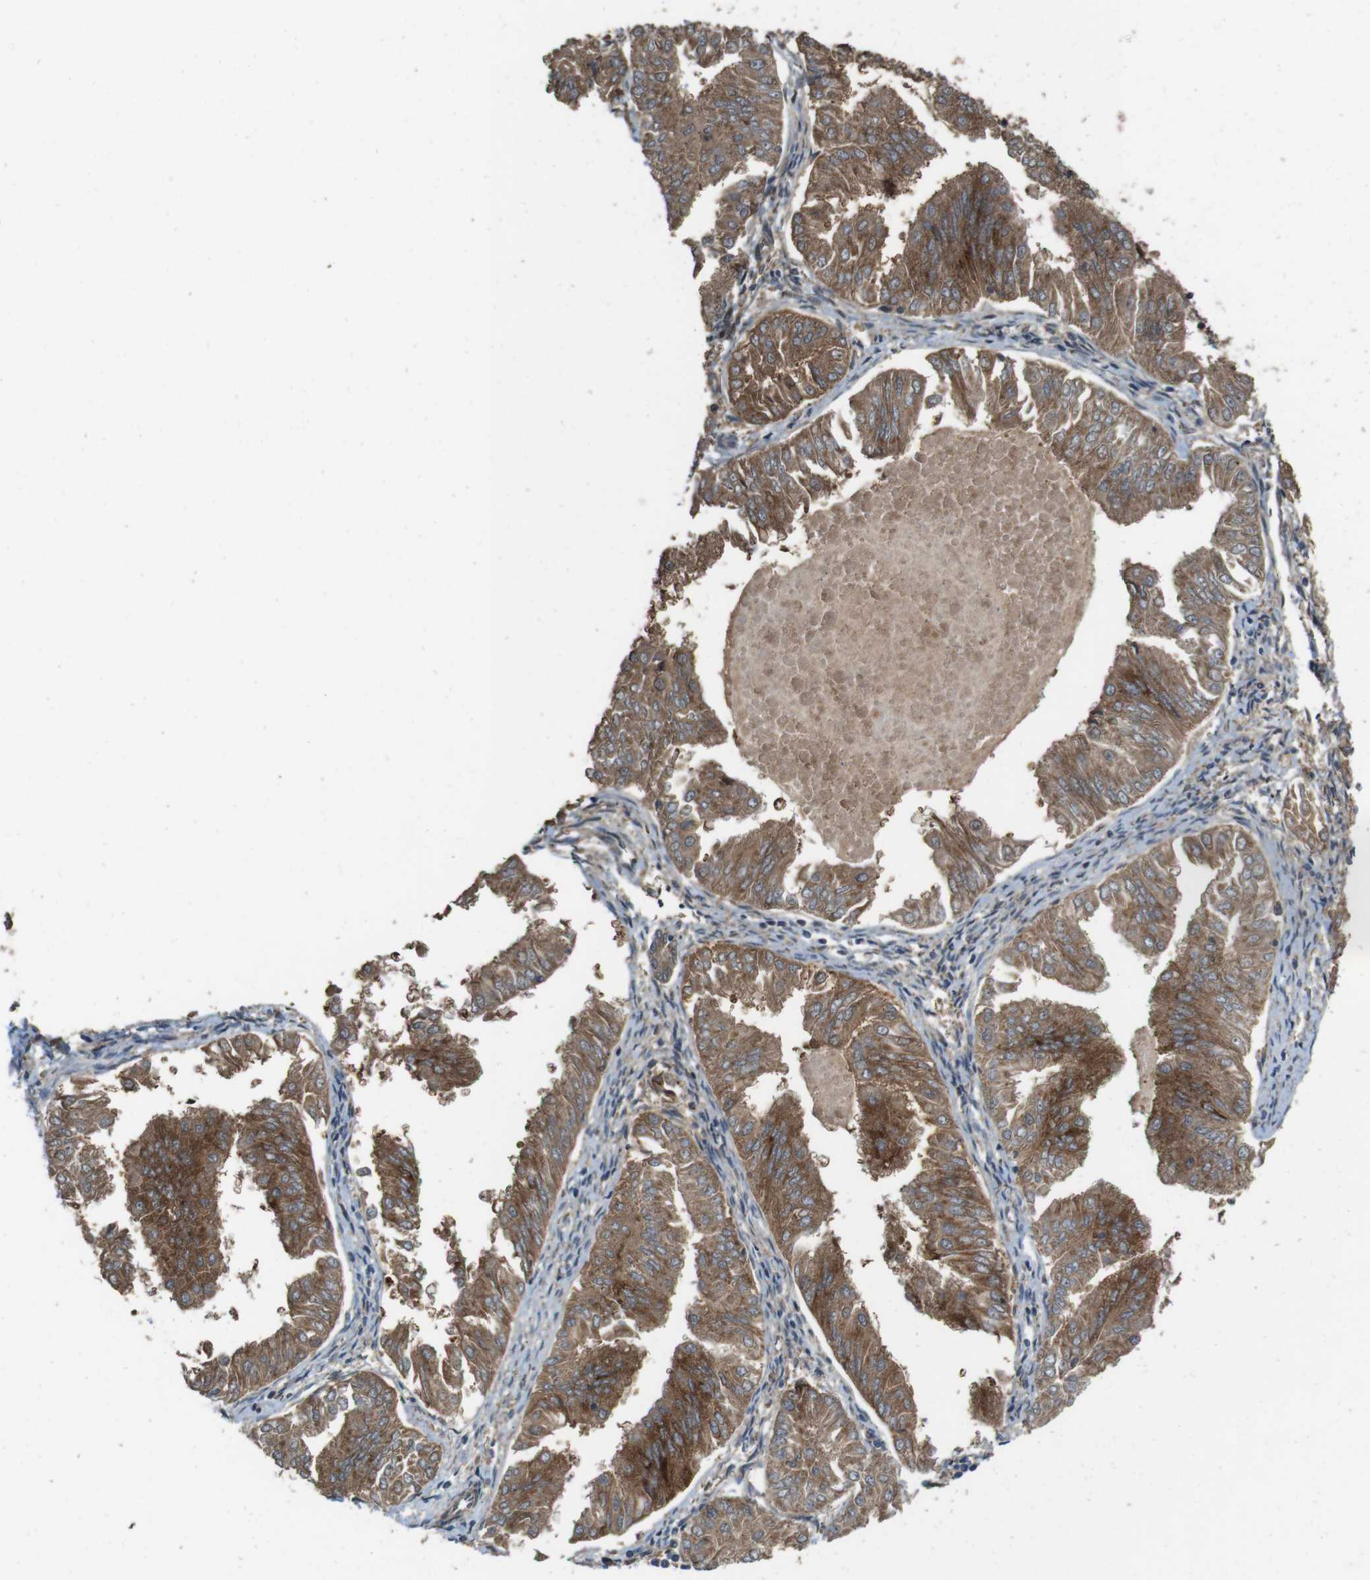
{"staining": {"intensity": "moderate", "quantity": ">75%", "location": "cytoplasmic/membranous"}, "tissue": "endometrial cancer", "cell_type": "Tumor cells", "image_type": "cancer", "snomed": [{"axis": "morphology", "description": "Adenocarcinoma, NOS"}, {"axis": "topography", "description": "Endometrium"}], "caption": "The immunohistochemical stain labels moderate cytoplasmic/membranous expression in tumor cells of adenocarcinoma (endometrial) tissue.", "gene": "CDC34", "patient": {"sex": "female", "age": 53}}